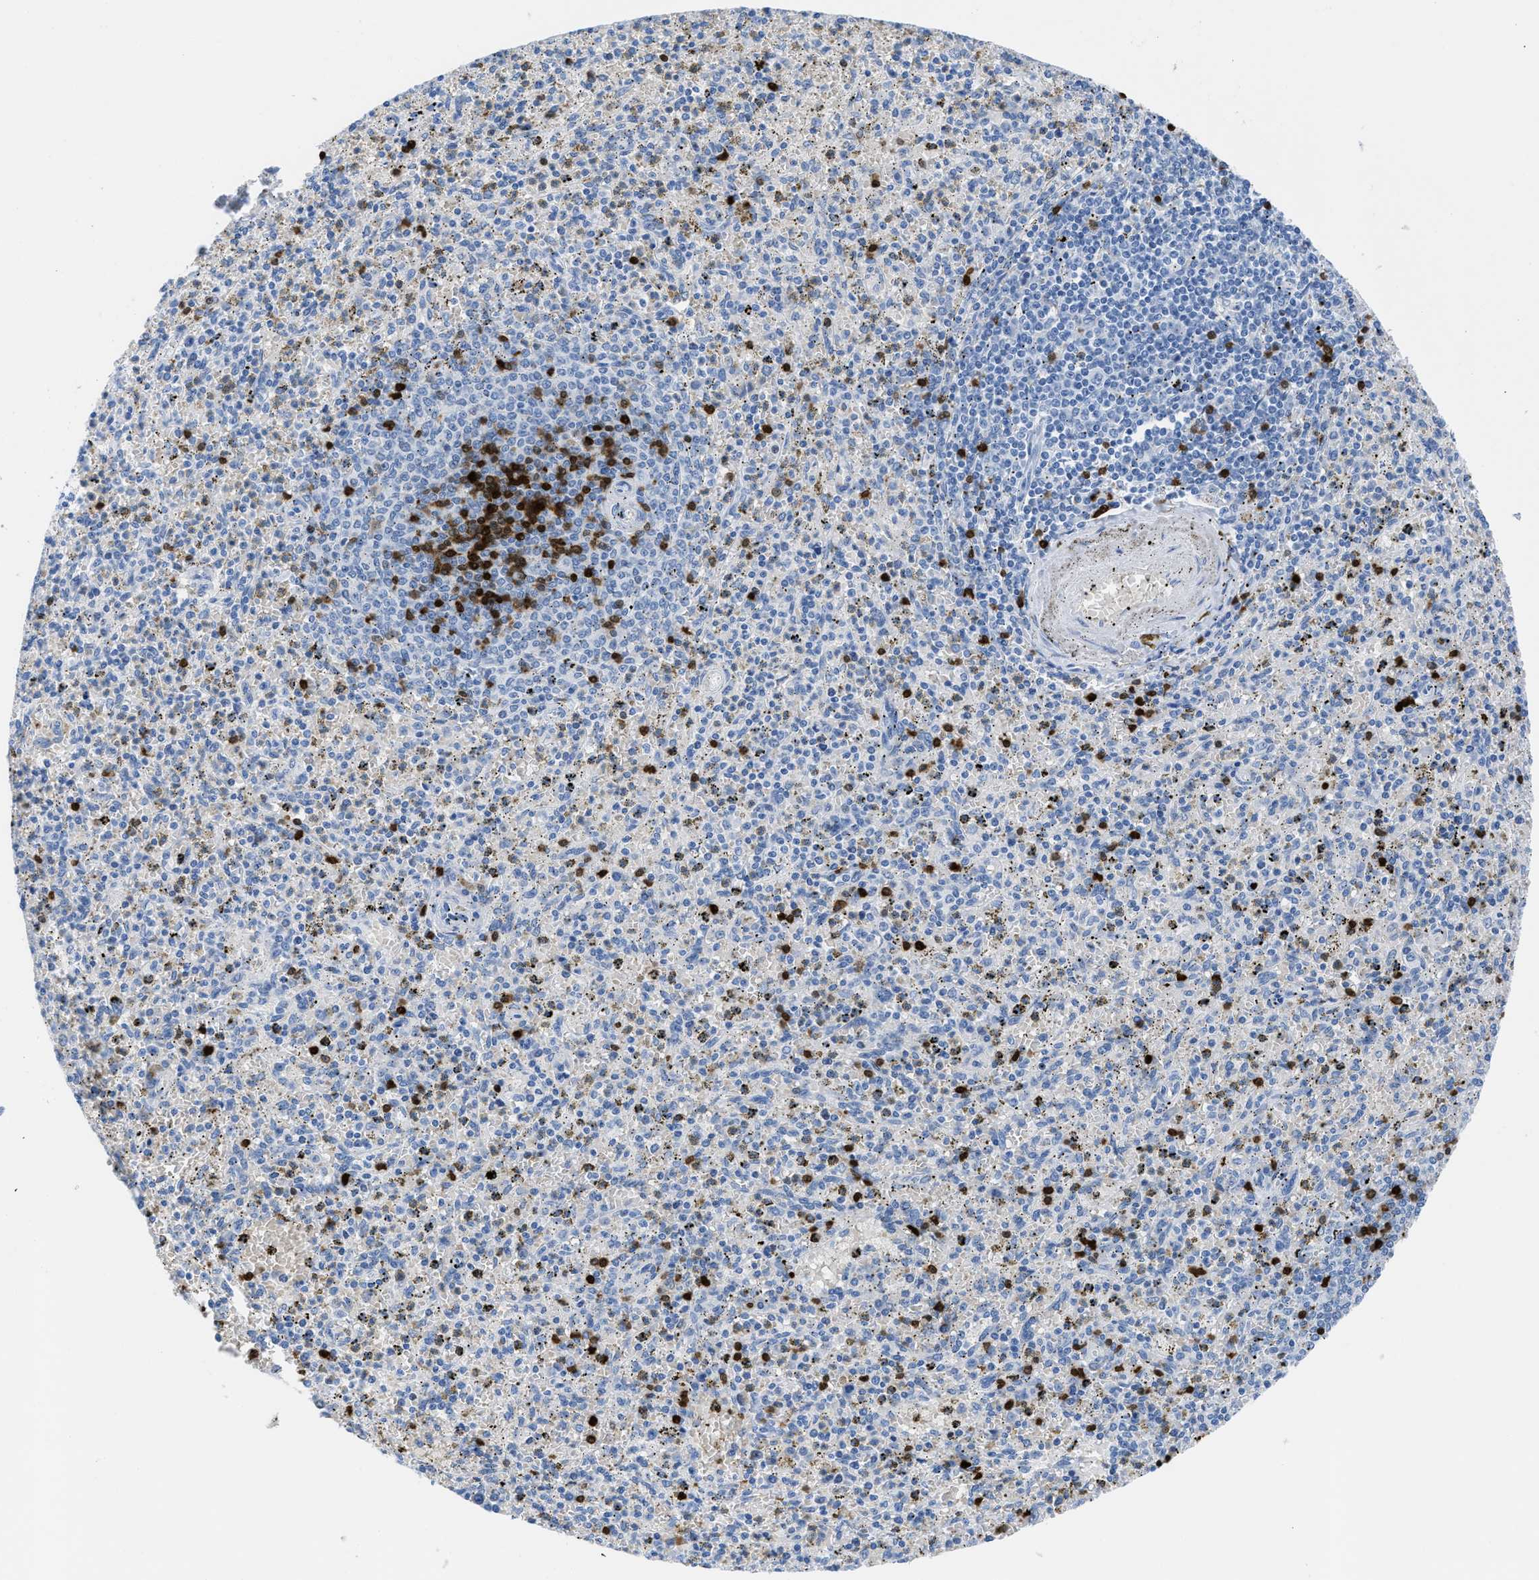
{"staining": {"intensity": "strong", "quantity": "<25%", "location": "cytoplasmic/membranous,nuclear"}, "tissue": "spleen", "cell_type": "Cells in red pulp", "image_type": "normal", "snomed": [{"axis": "morphology", "description": "Normal tissue, NOS"}, {"axis": "topography", "description": "Spleen"}], "caption": "Cells in red pulp reveal medium levels of strong cytoplasmic/membranous,nuclear positivity in about <25% of cells in benign spleen.", "gene": "TCL1A", "patient": {"sex": "male", "age": 72}}